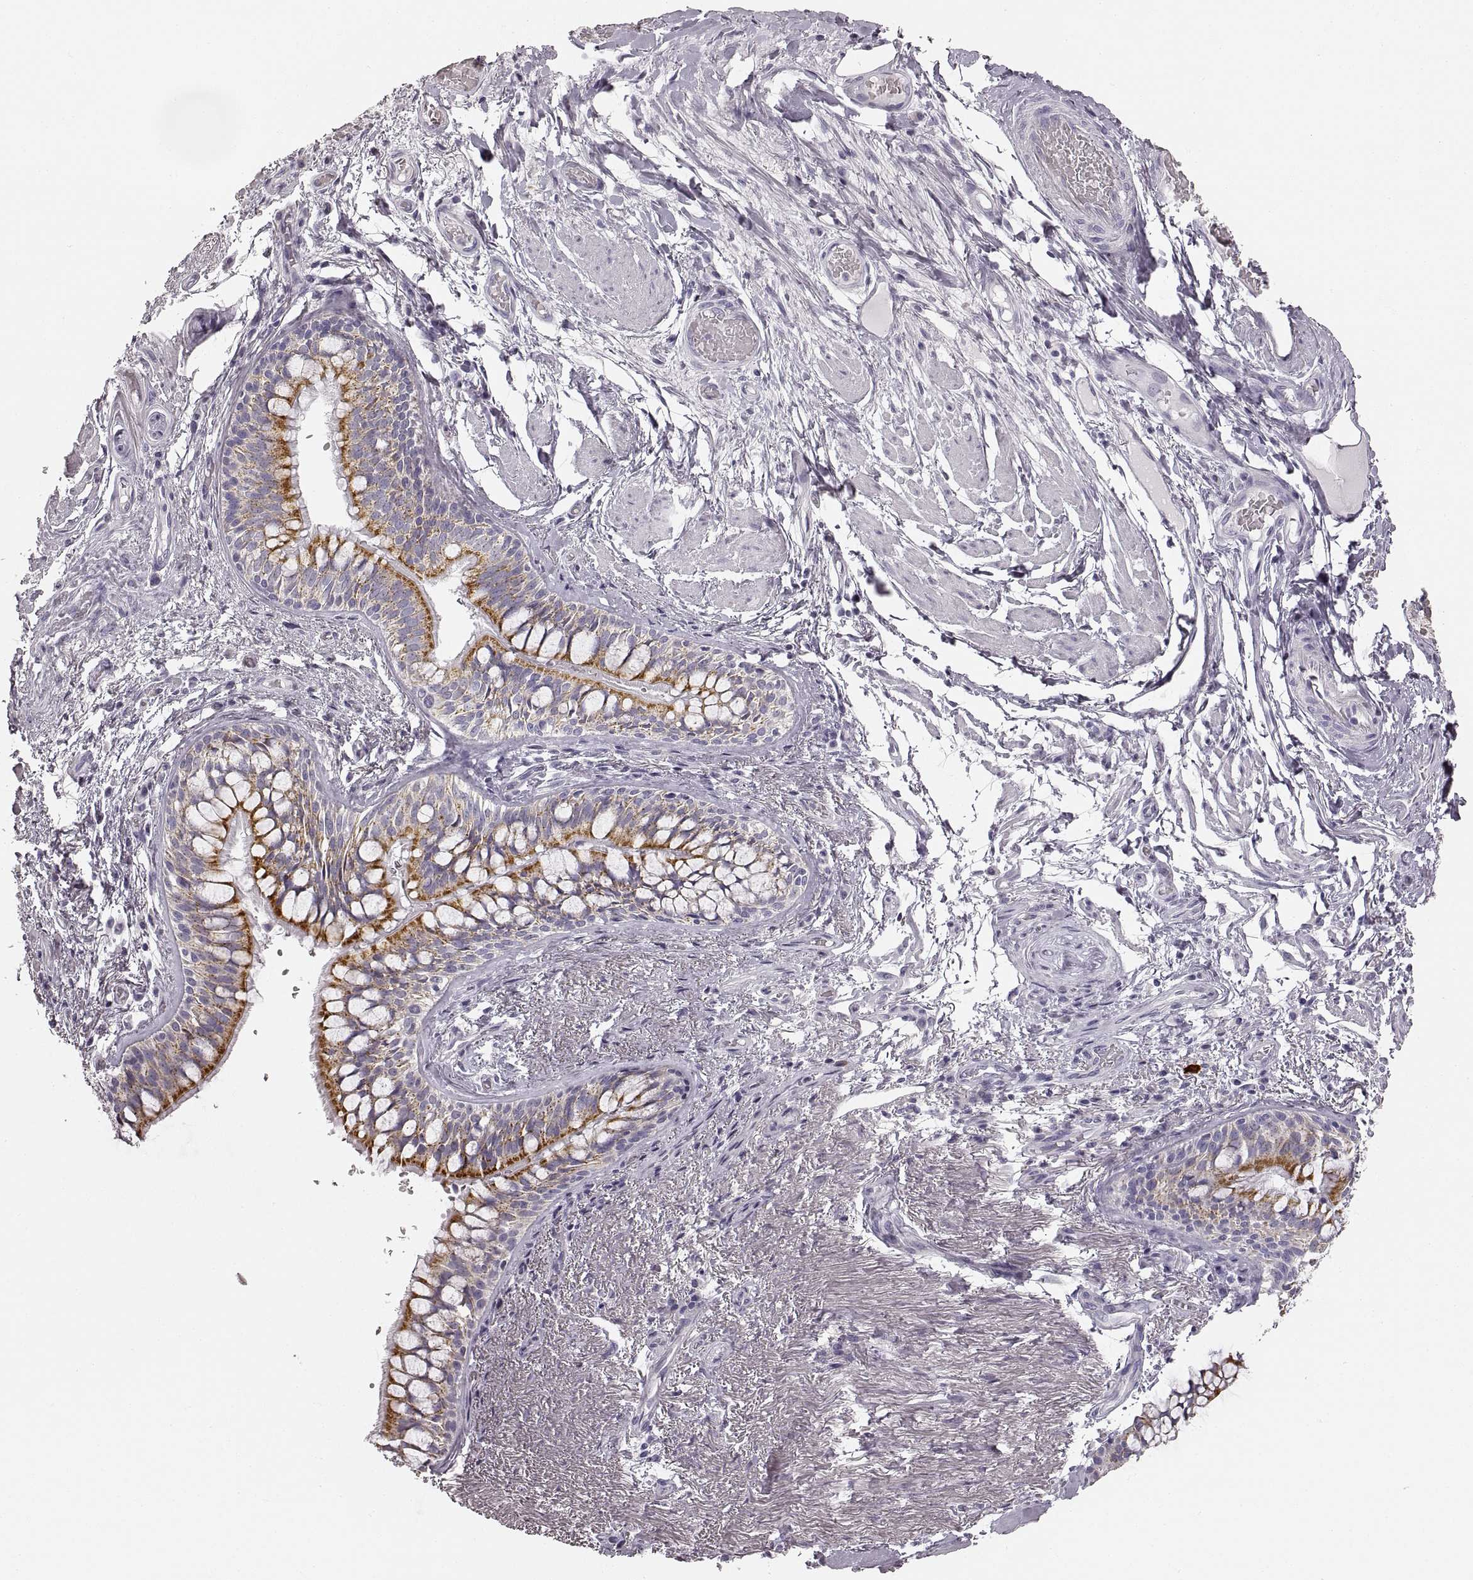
{"staining": {"intensity": "negative", "quantity": "none", "location": "none"}, "tissue": "adipose tissue", "cell_type": "Adipocytes", "image_type": "normal", "snomed": [{"axis": "morphology", "description": "Normal tissue, NOS"}, {"axis": "topography", "description": "Cartilage tissue"}, {"axis": "topography", "description": "Bronchus"}], "caption": "An immunohistochemistry (IHC) micrograph of unremarkable adipose tissue is shown. There is no staining in adipocytes of adipose tissue.", "gene": "RDH13", "patient": {"sex": "male", "age": 64}}